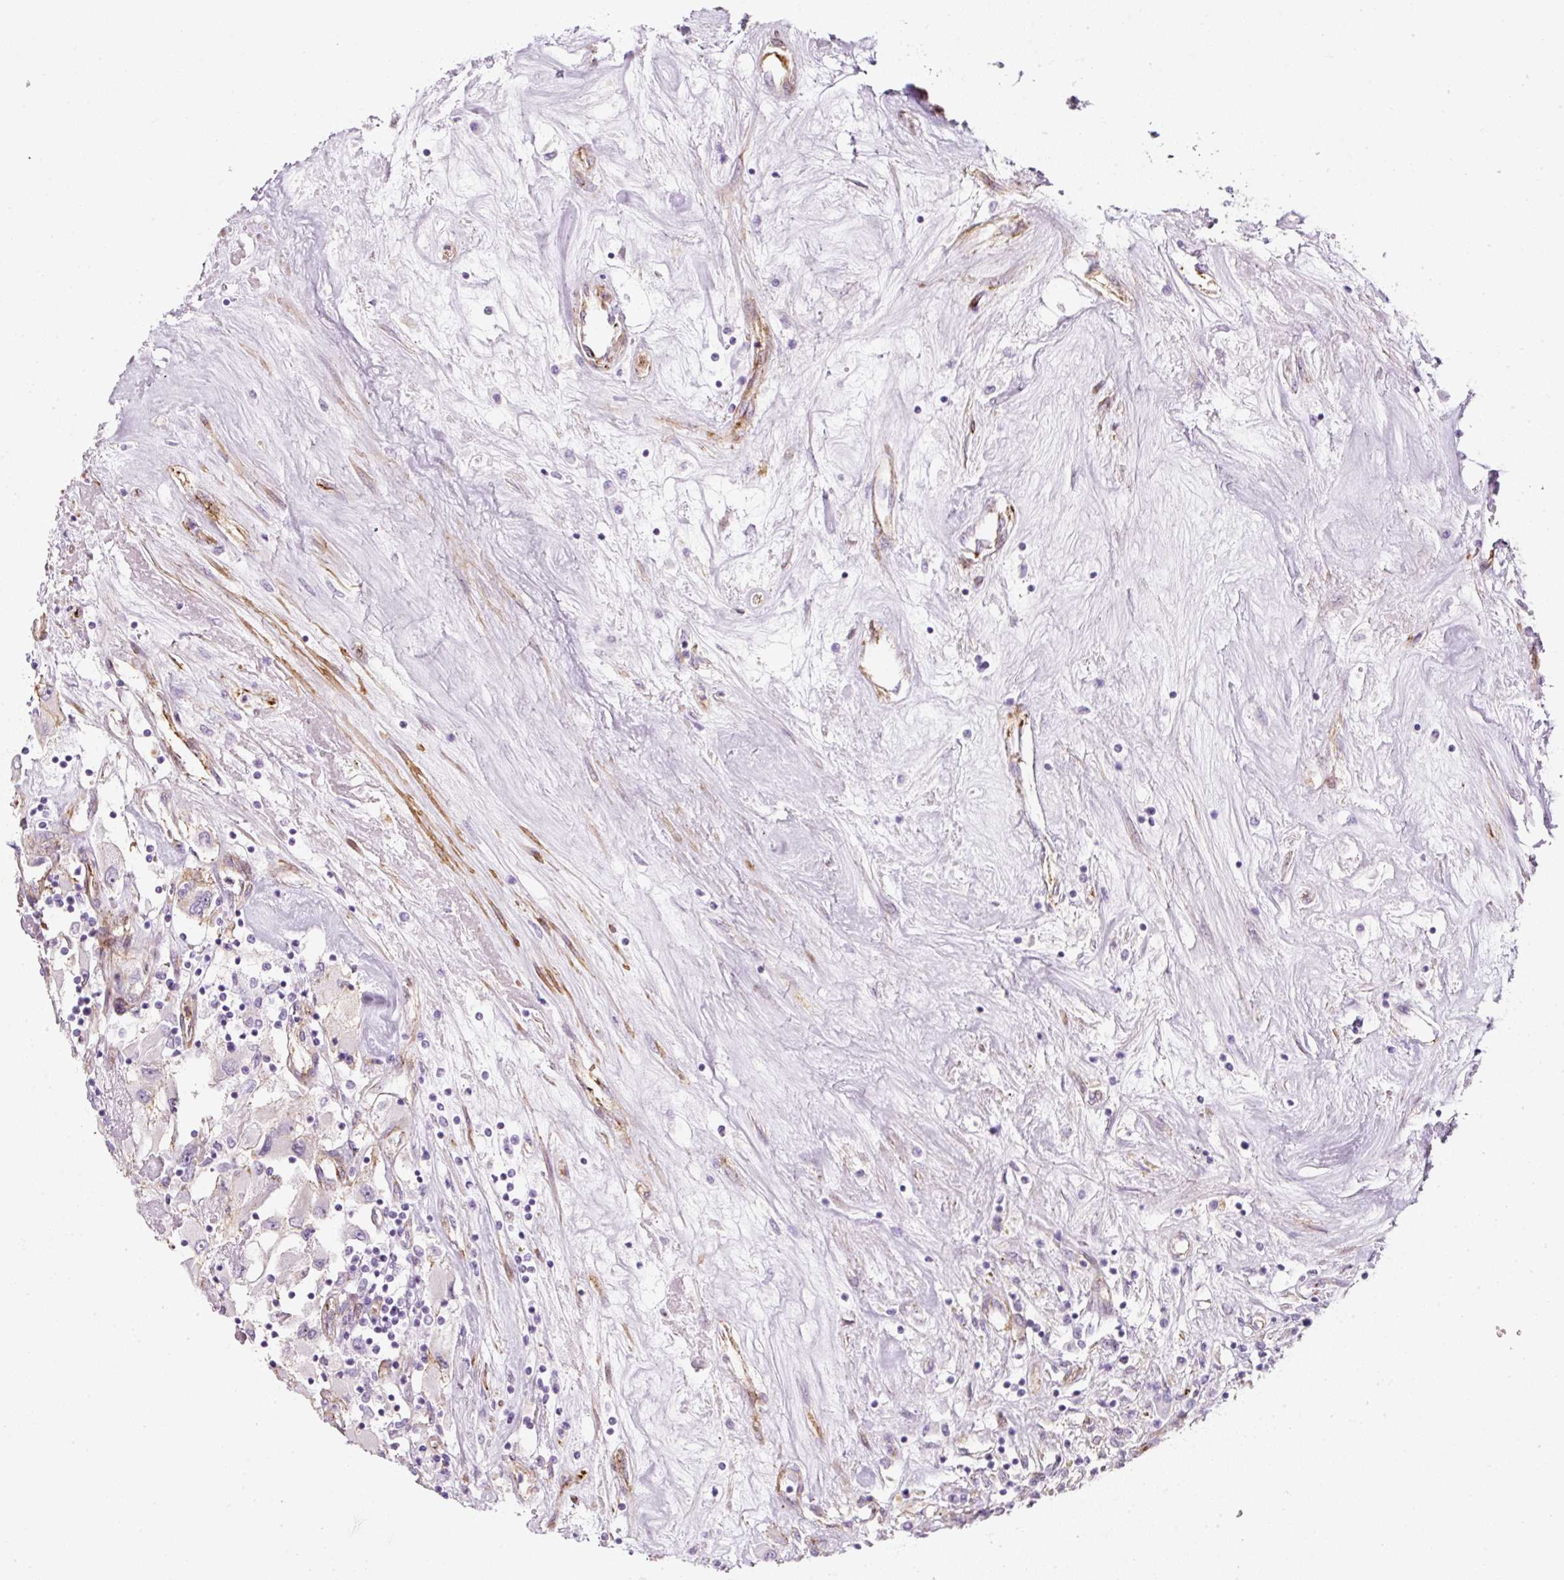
{"staining": {"intensity": "negative", "quantity": "none", "location": "none"}, "tissue": "renal cancer", "cell_type": "Tumor cells", "image_type": "cancer", "snomed": [{"axis": "morphology", "description": "Adenocarcinoma, NOS"}, {"axis": "topography", "description": "Kidney"}], "caption": "DAB immunohistochemical staining of human adenocarcinoma (renal) exhibits no significant expression in tumor cells.", "gene": "CAVIN3", "patient": {"sex": "female", "age": 52}}